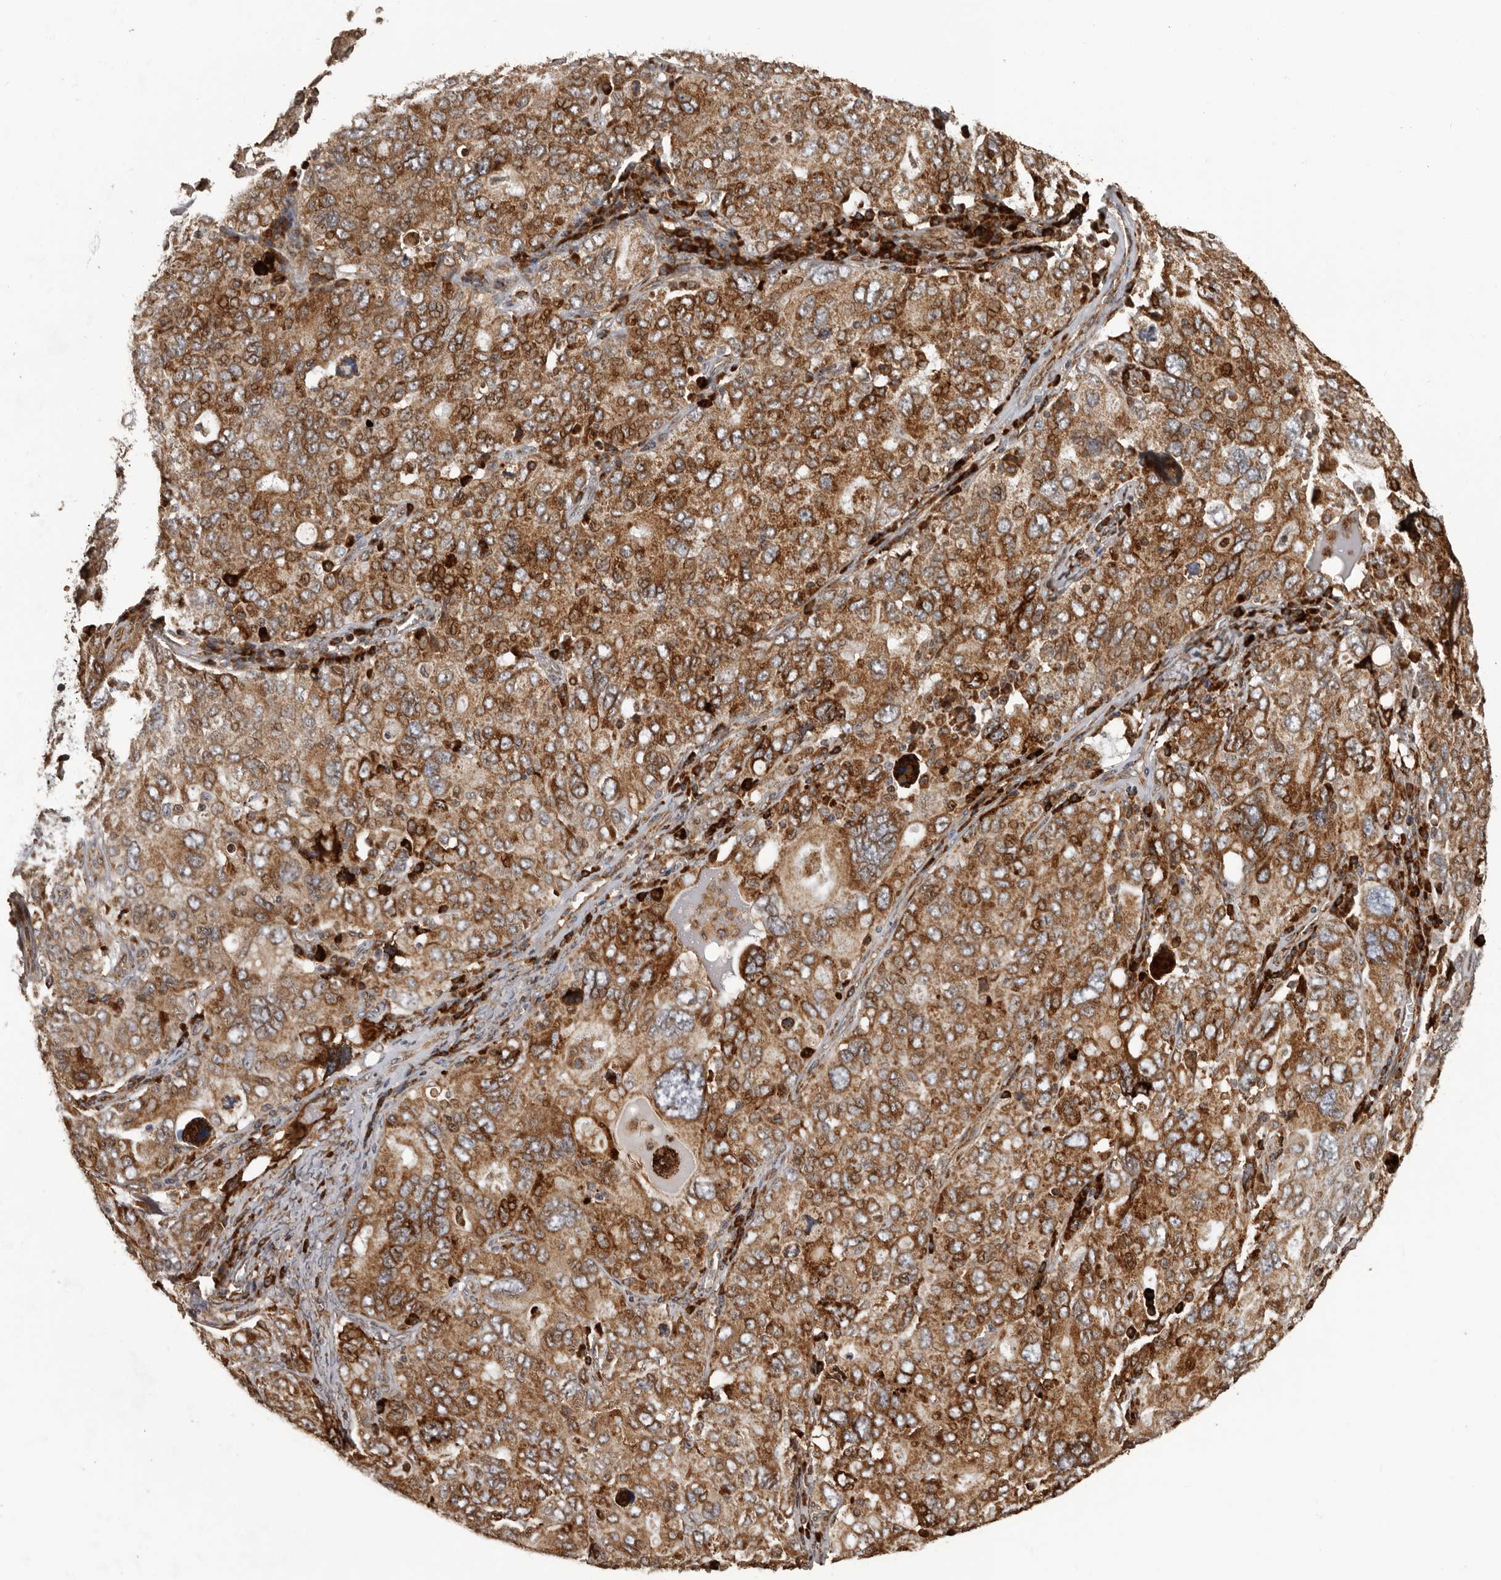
{"staining": {"intensity": "strong", "quantity": ">75%", "location": "cytoplasmic/membranous"}, "tissue": "ovarian cancer", "cell_type": "Tumor cells", "image_type": "cancer", "snomed": [{"axis": "morphology", "description": "Carcinoma, endometroid"}, {"axis": "topography", "description": "Ovary"}], "caption": "Protein analysis of ovarian cancer (endometroid carcinoma) tissue reveals strong cytoplasmic/membranous staining in approximately >75% of tumor cells.", "gene": "NUP43", "patient": {"sex": "female", "age": 62}}